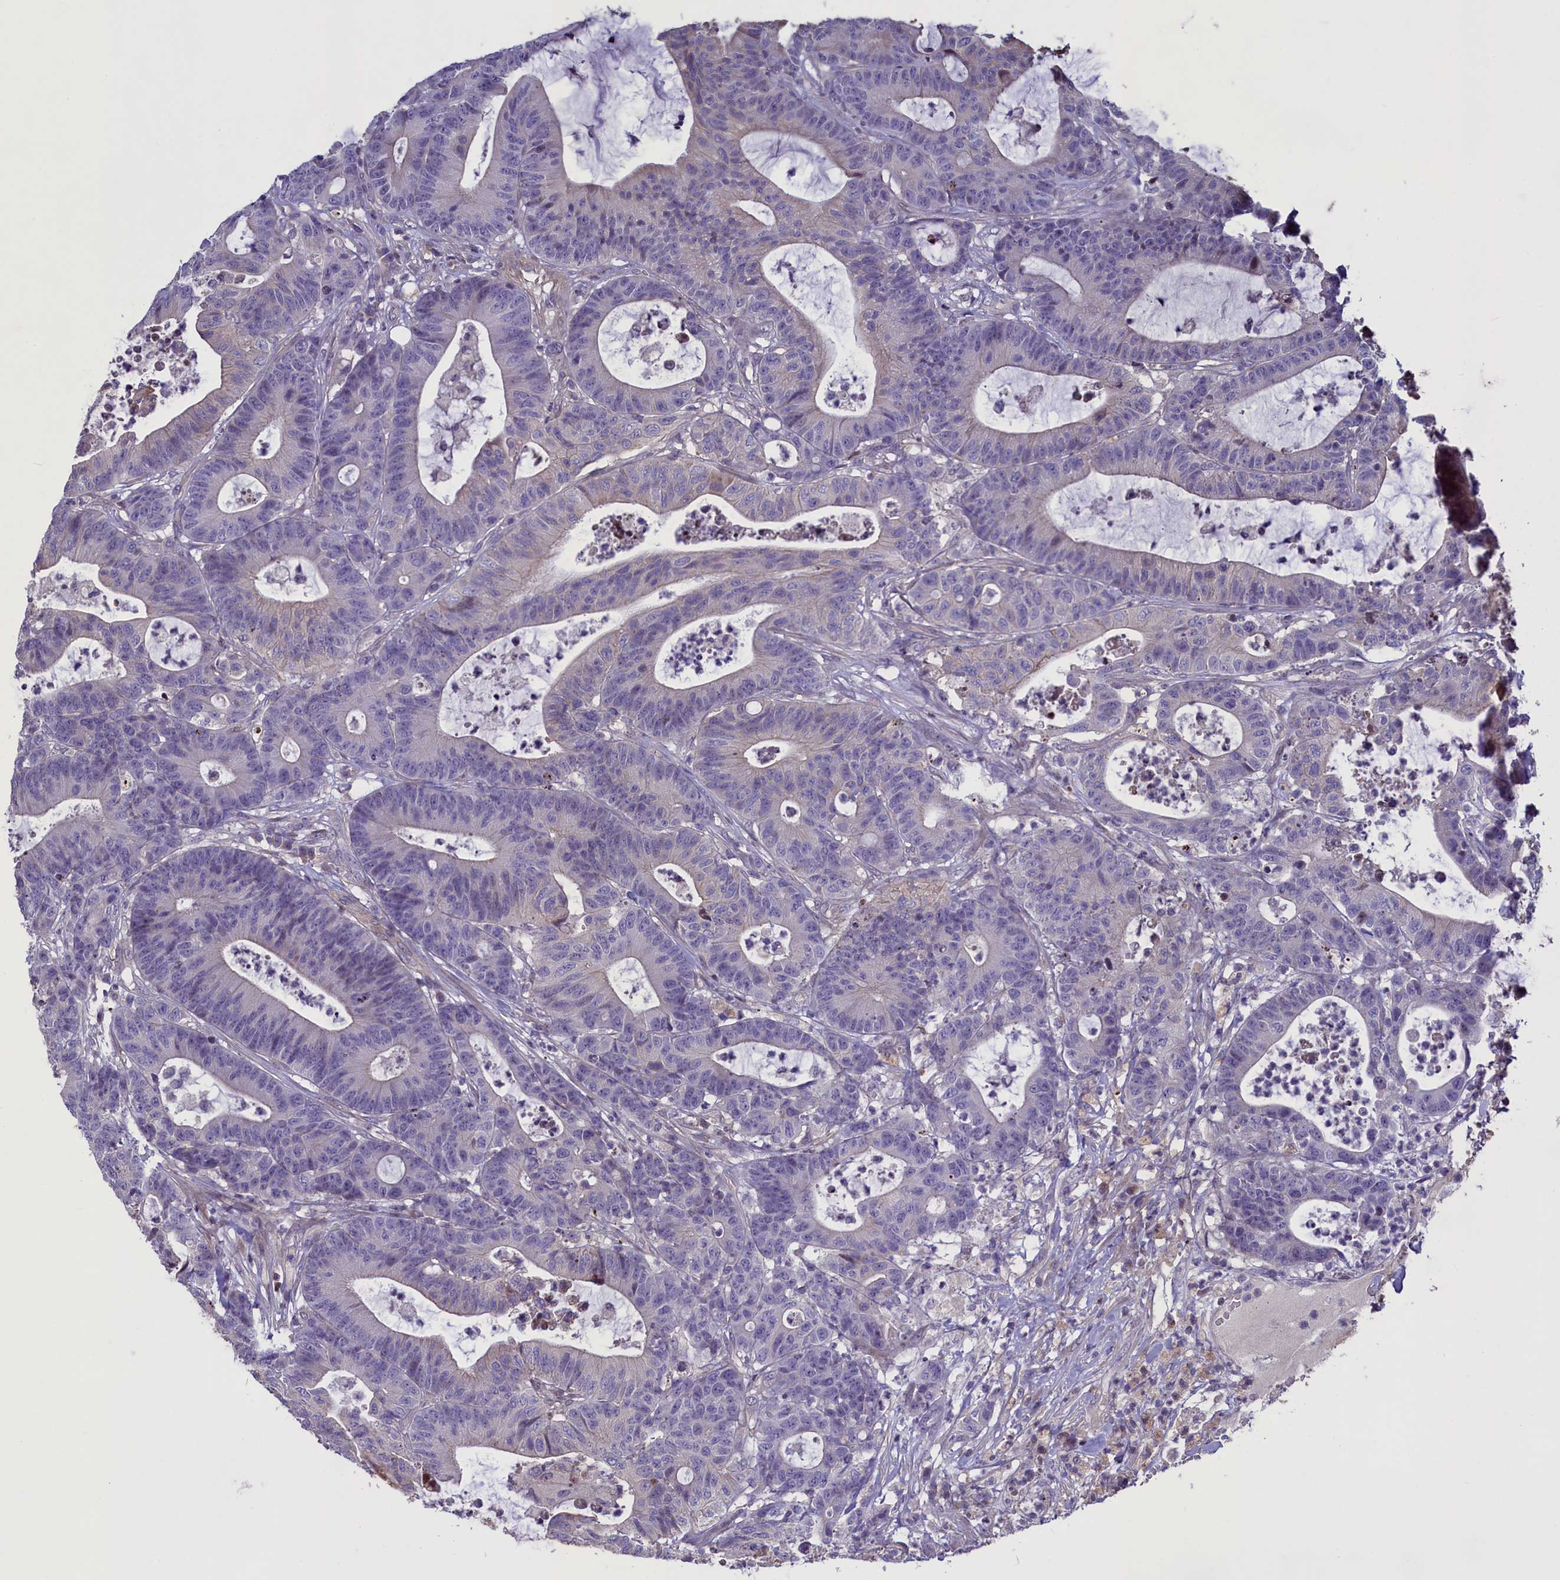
{"staining": {"intensity": "negative", "quantity": "none", "location": "none"}, "tissue": "colorectal cancer", "cell_type": "Tumor cells", "image_type": "cancer", "snomed": [{"axis": "morphology", "description": "Adenocarcinoma, NOS"}, {"axis": "topography", "description": "Colon"}], "caption": "Colorectal cancer (adenocarcinoma) was stained to show a protein in brown. There is no significant staining in tumor cells. (DAB immunohistochemistry visualized using brightfield microscopy, high magnification).", "gene": "MAN2C1", "patient": {"sex": "female", "age": 84}}